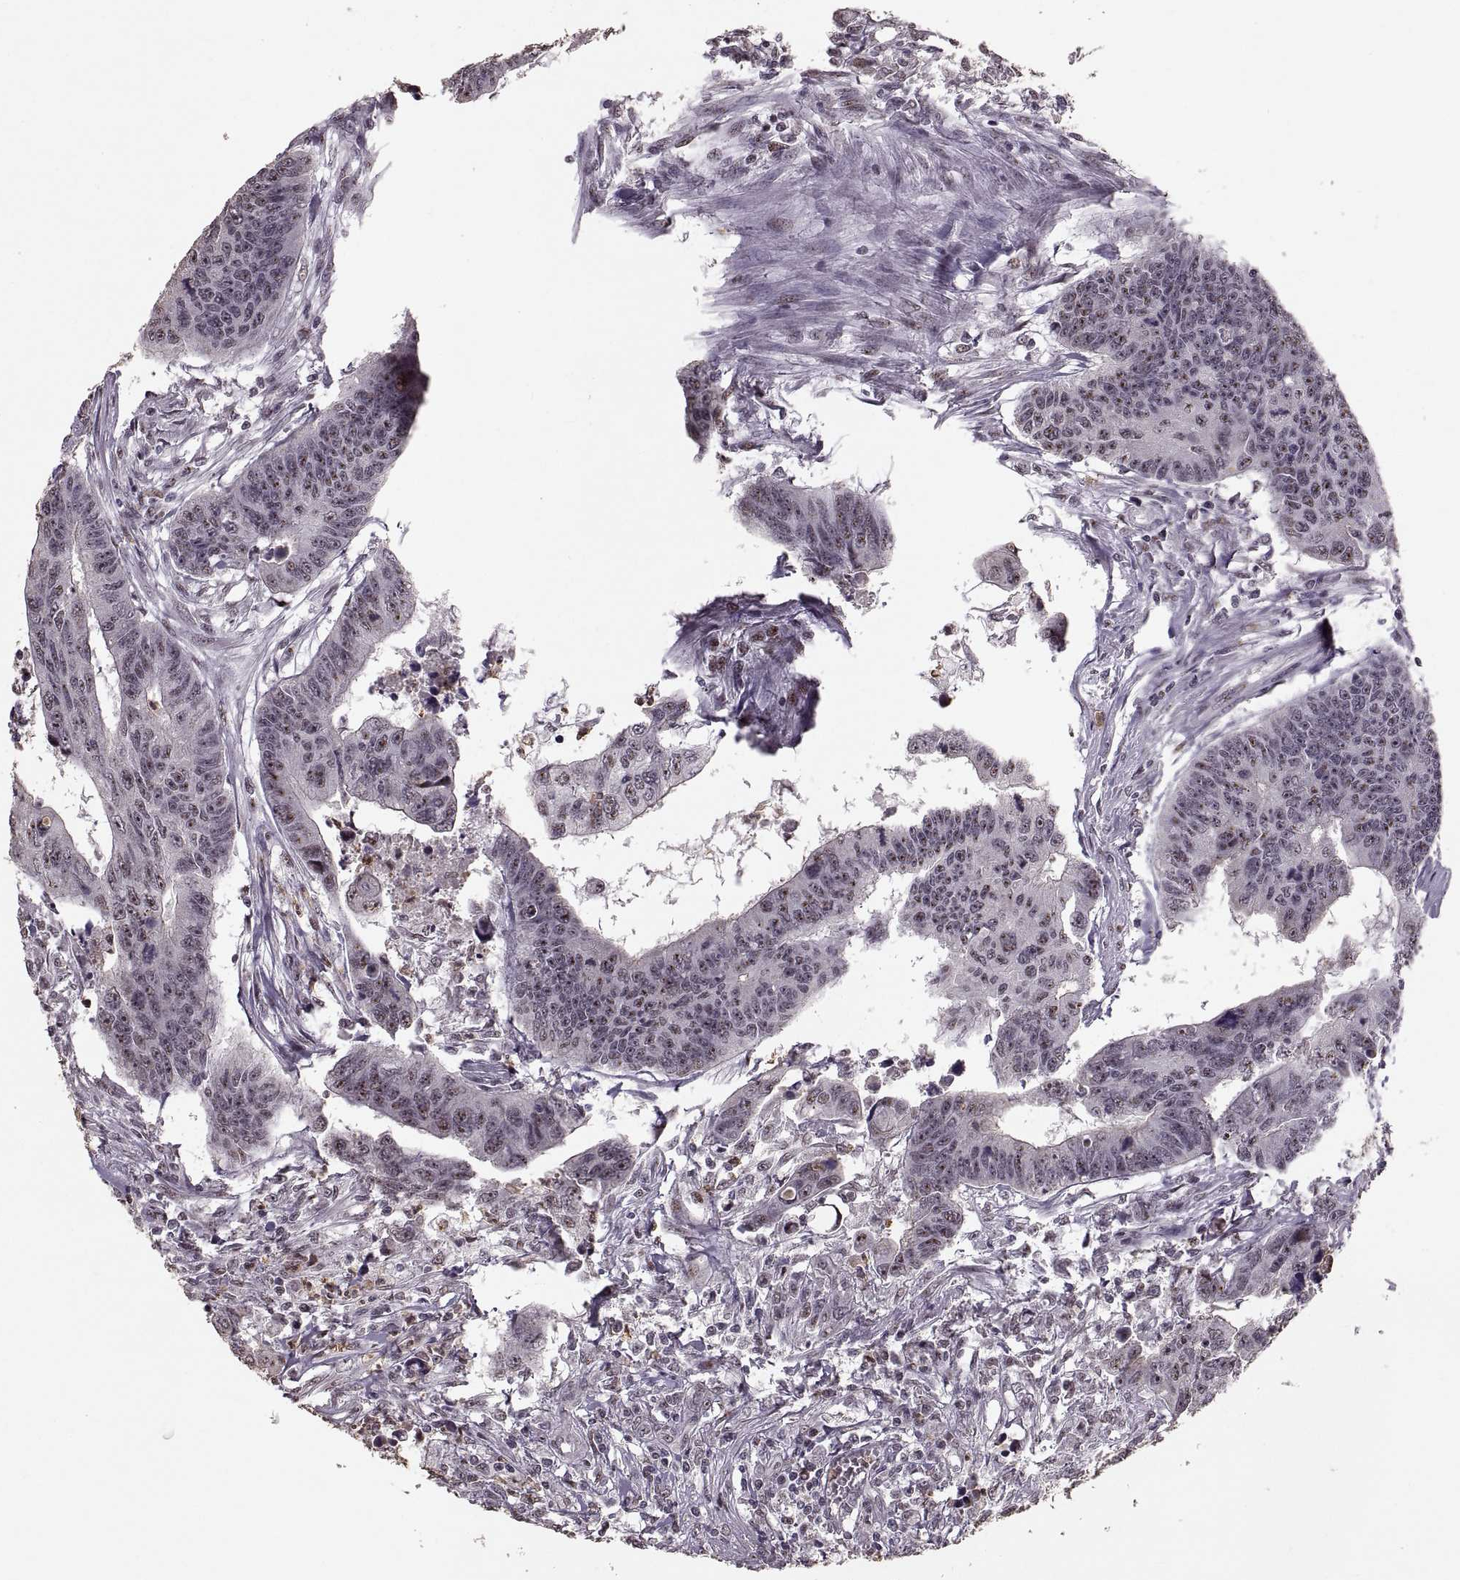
{"staining": {"intensity": "negative", "quantity": "none", "location": "none"}, "tissue": "colorectal cancer", "cell_type": "Tumor cells", "image_type": "cancer", "snomed": [{"axis": "morphology", "description": "Adenocarcinoma, NOS"}, {"axis": "topography", "description": "Rectum"}], "caption": "The immunohistochemistry image has no significant staining in tumor cells of colorectal cancer (adenocarcinoma) tissue. (DAB (3,3'-diaminobenzidine) immunohistochemistry (IHC), high magnification).", "gene": "PALS1", "patient": {"sex": "female", "age": 85}}